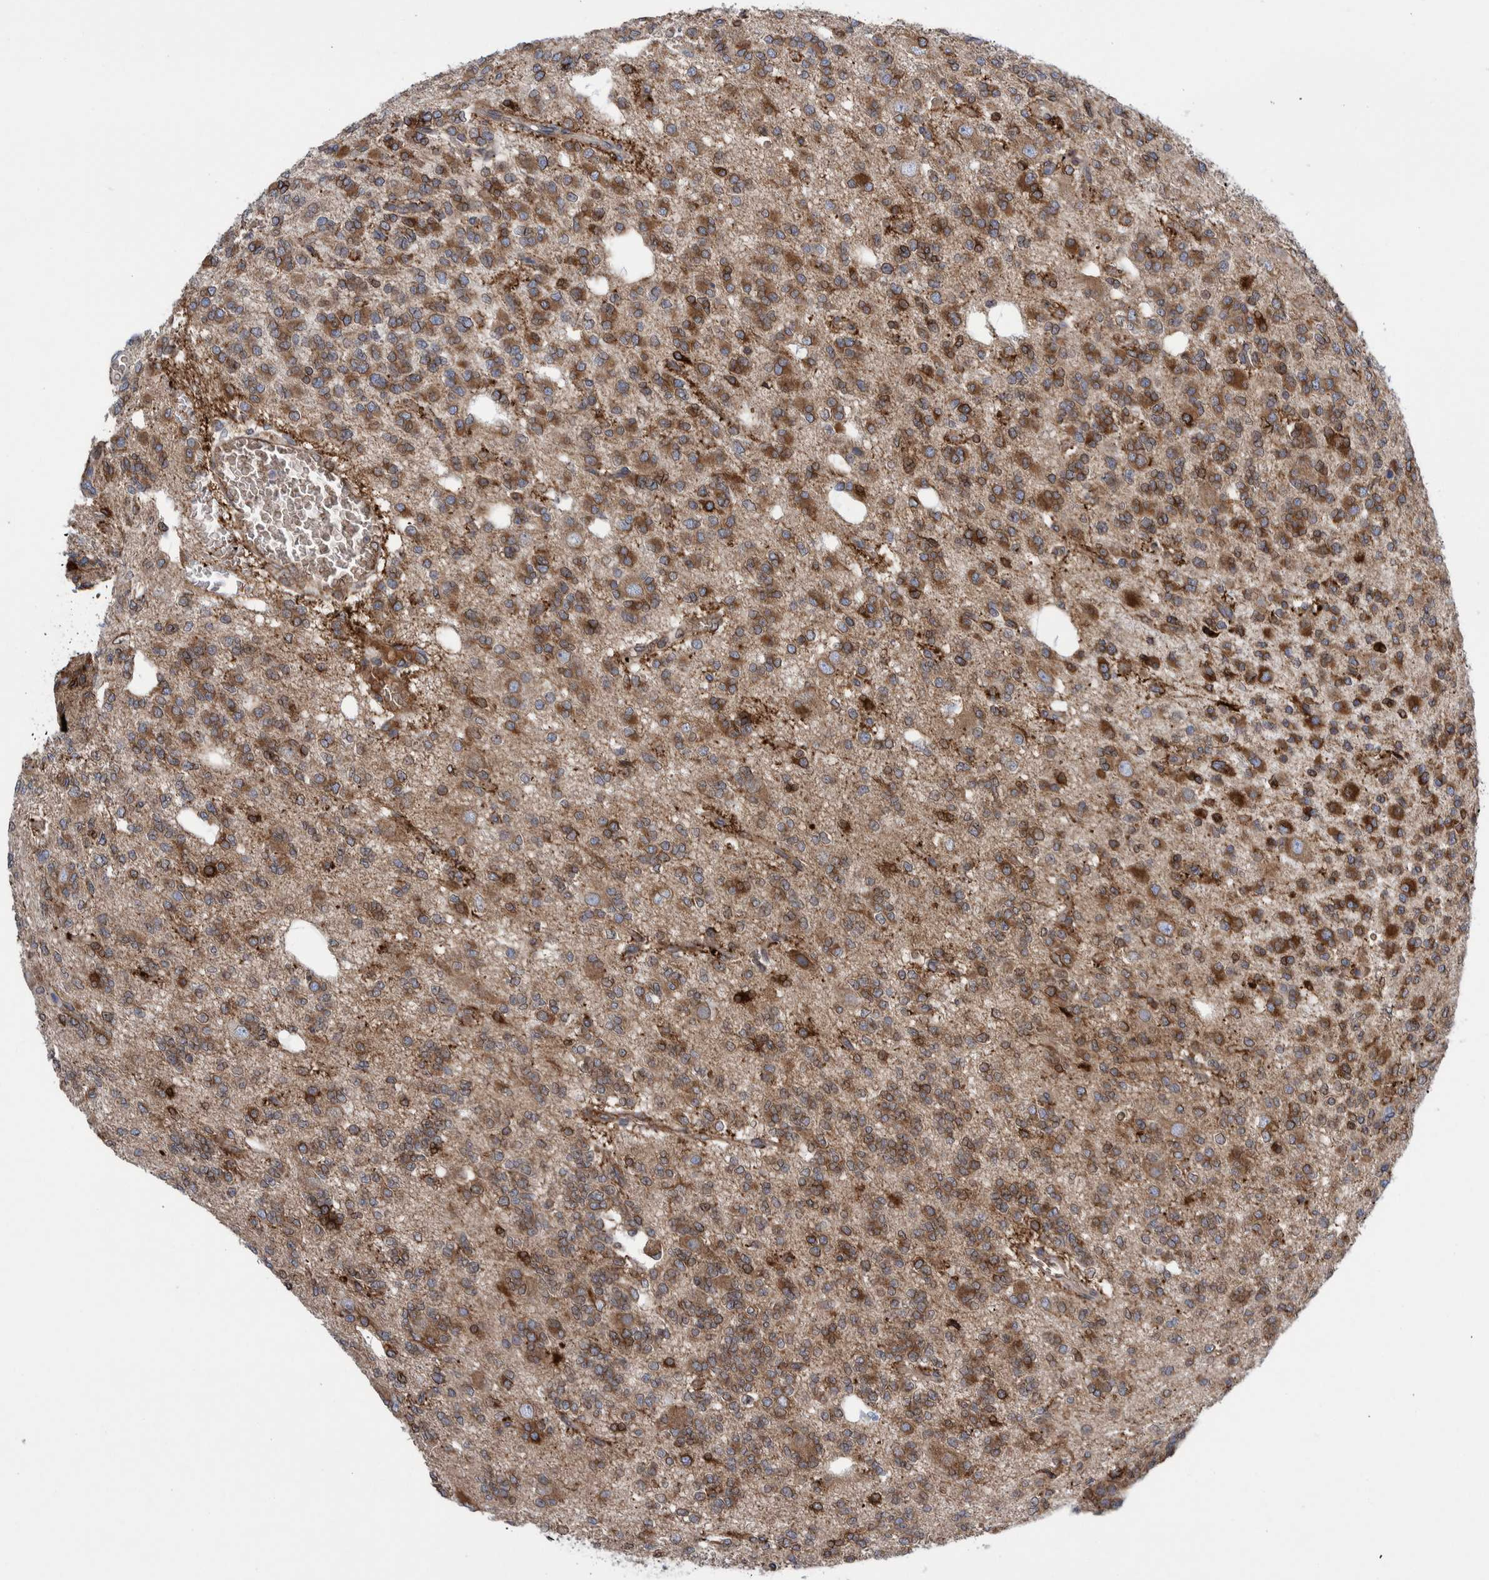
{"staining": {"intensity": "moderate", "quantity": ">75%", "location": "cytoplasmic/membranous"}, "tissue": "glioma", "cell_type": "Tumor cells", "image_type": "cancer", "snomed": [{"axis": "morphology", "description": "Glioma, malignant, Low grade"}, {"axis": "topography", "description": "Brain"}], "caption": "This photomicrograph reveals IHC staining of human glioma, with medium moderate cytoplasmic/membranous expression in about >75% of tumor cells.", "gene": "THEM6", "patient": {"sex": "male", "age": 38}}